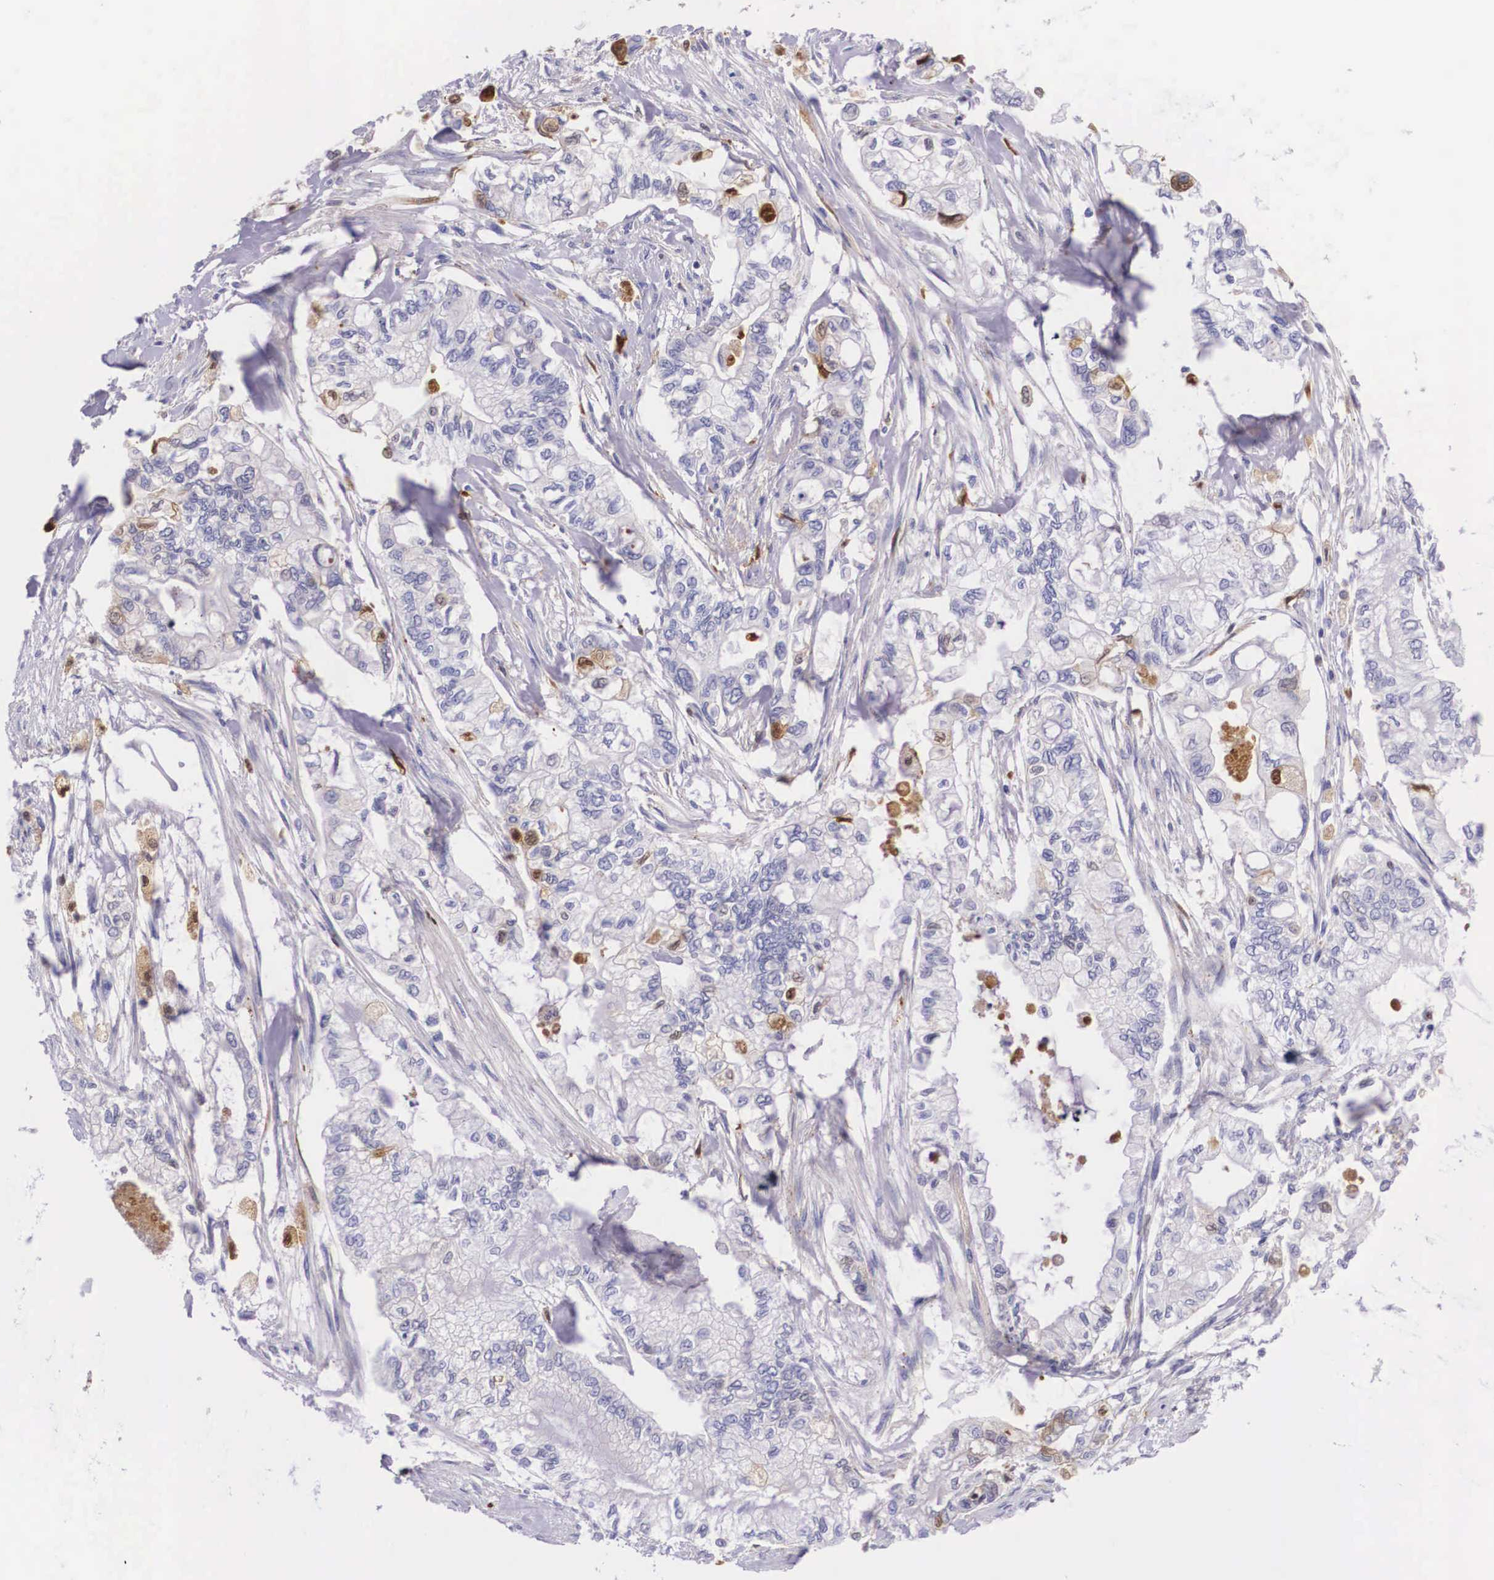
{"staining": {"intensity": "negative", "quantity": "none", "location": "none"}, "tissue": "pancreatic cancer", "cell_type": "Tumor cells", "image_type": "cancer", "snomed": [{"axis": "morphology", "description": "Adenocarcinoma, NOS"}, {"axis": "topography", "description": "Pancreas"}], "caption": "DAB immunohistochemical staining of human pancreatic cancer (adenocarcinoma) demonstrates no significant staining in tumor cells.", "gene": "PLG", "patient": {"sex": "male", "age": 79}}